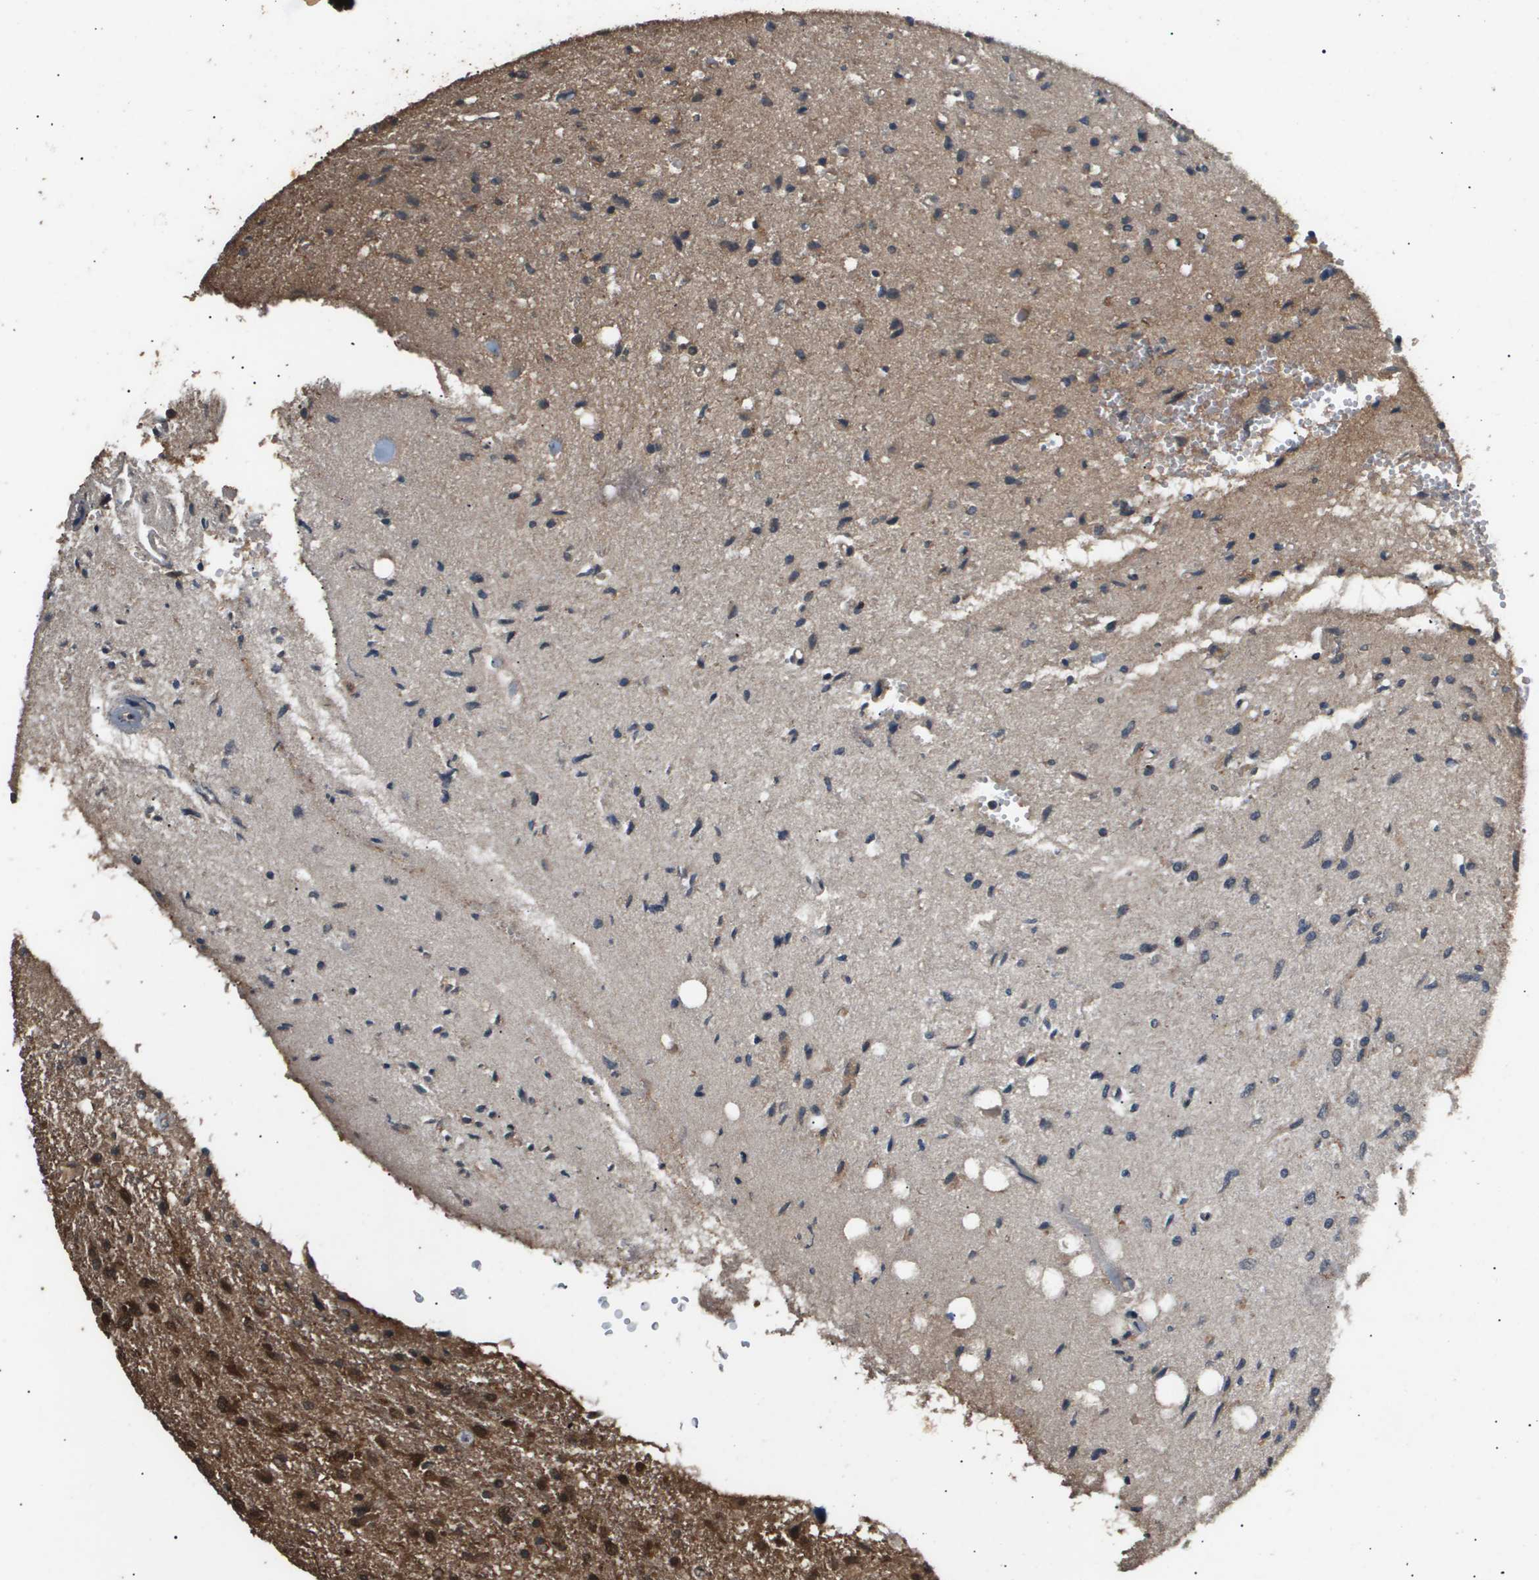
{"staining": {"intensity": "moderate", "quantity": ">75%", "location": "cytoplasmic/membranous,nuclear"}, "tissue": "glioma", "cell_type": "Tumor cells", "image_type": "cancer", "snomed": [{"axis": "morphology", "description": "Glioma, malignant, Low grade"}, {"axis": "topography", "description": "Brain"}], "caption": "Human glioma stained for a protein (brown) shows moderate cytoplasmic/membranous and nuclear positive expression in about >75% of tumor cells.", "gene": "ING1", "patient": {"sex": "male", "age": 77}}